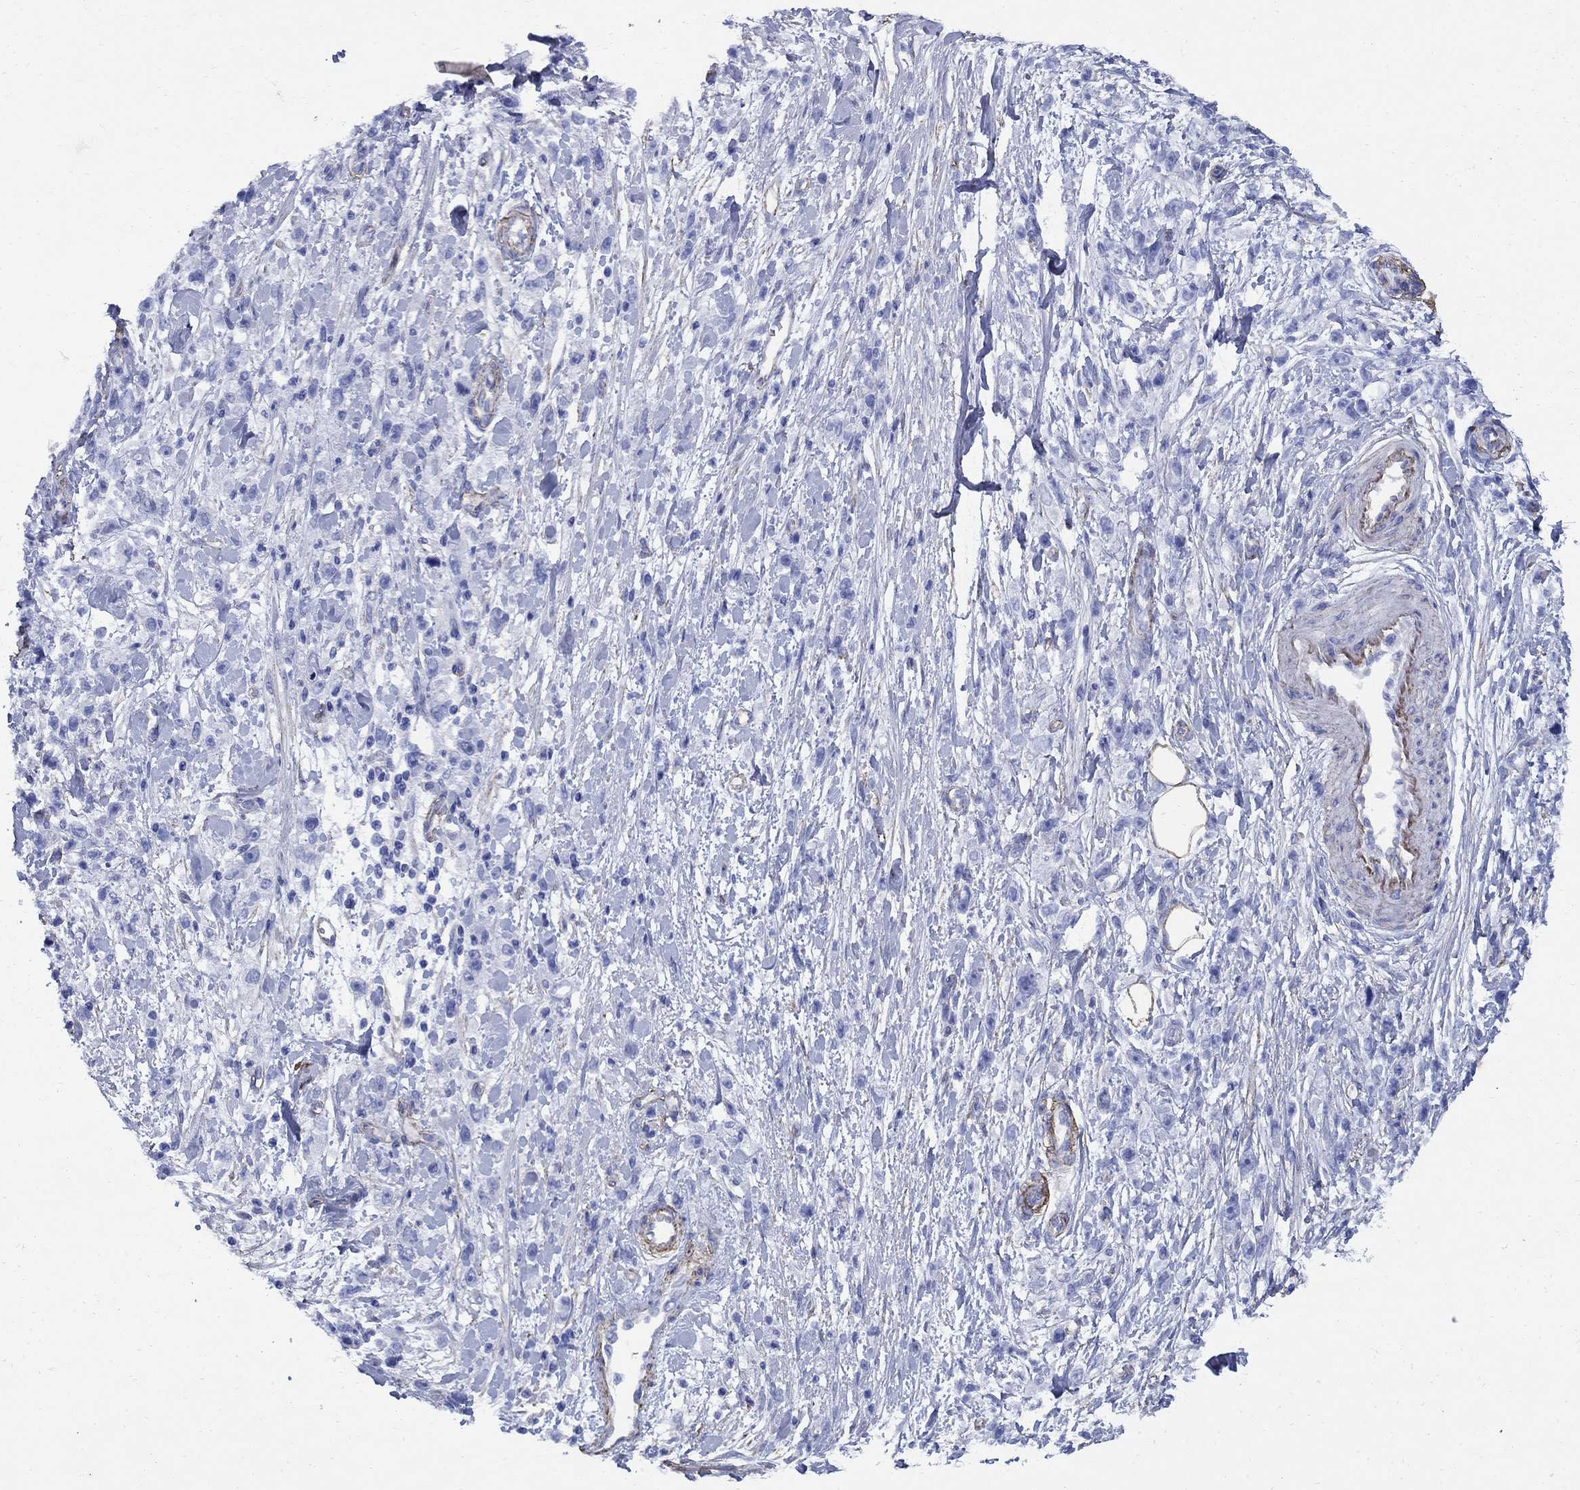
{"staining": {"intensity": "negative", "quantity": "none", "location": "none"}, "tissue": "stomach cancer", "cell_type": "Tumor cells", "image_type": "cancer", "snomed": [{"axis": "morphology", "description": "Adenocarcinoma, NOS"}, {"axis": "topography", "description": "Stomach"}], "caption": "Immunohistochemical staining of adenocarcinoma (stomach) exhibits no significant expression in tumor cells.", "gene": "VTN", "patient": {"sex": "female", "age": 59}}